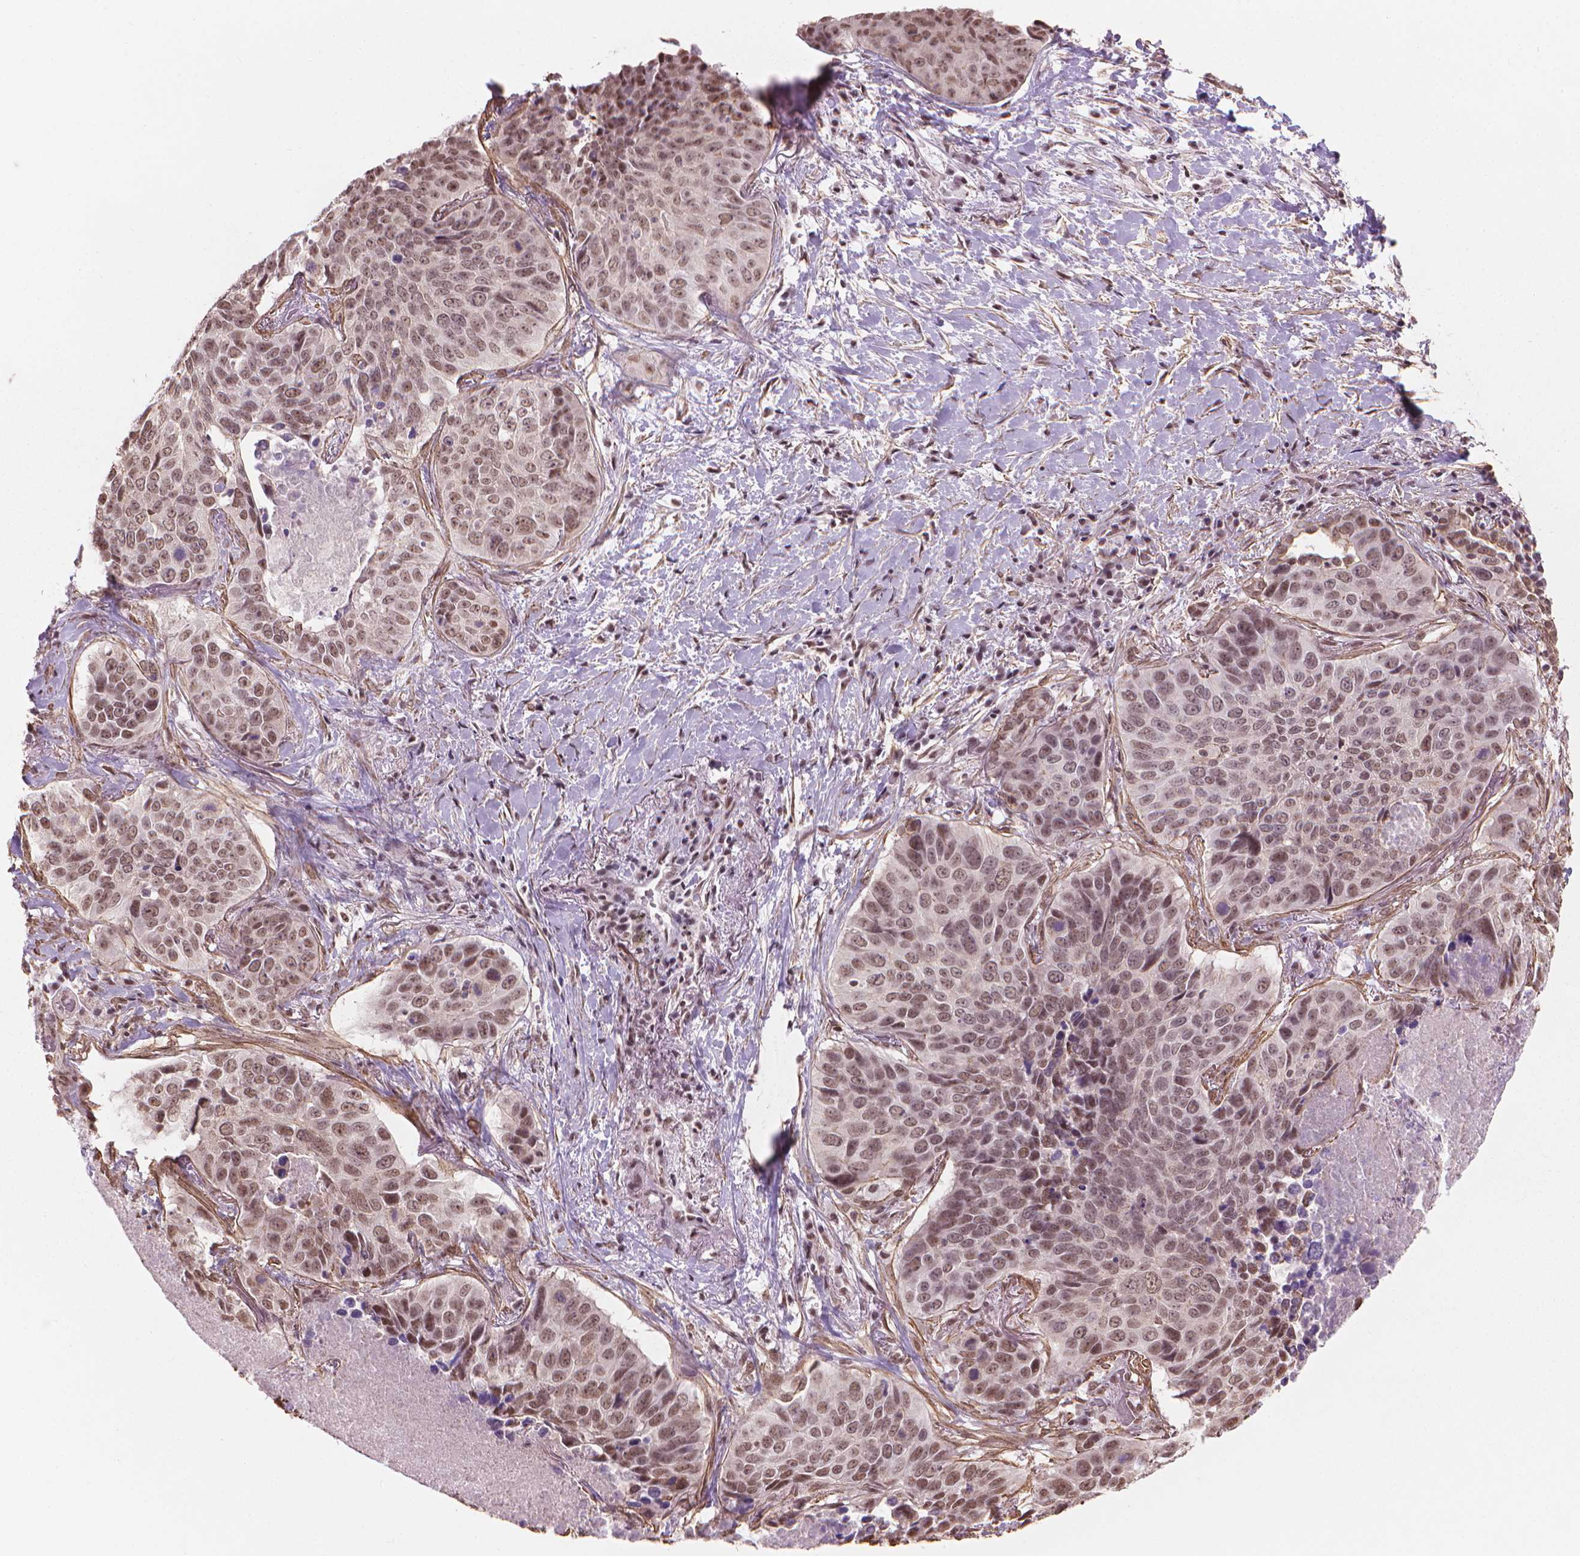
{"staining": {"intensity": "moderate", "quantity": ">75%", "location": "nuclear"}, "tissue": "lung cancer", "cell_type": "Tumor cells", "image_type": "cancer", "snomed": [{"axis": "morphology", "description": "Normal tissue, NOS"}, {"axis": "morphology", "description": "Squamous cell carcinoma, NOS"}, {"axis": "topography", "description": "Bronchus"}, {"axis": "topography", "description": "Lung"}], "caption": "The image demonstrates a brown stain indicating the presence of a protein in the nuclear of tumor cells in lung squamous cell carcinoma.", "gene": "HOXD4", "patient": {"sex": "male", "age": 64}}